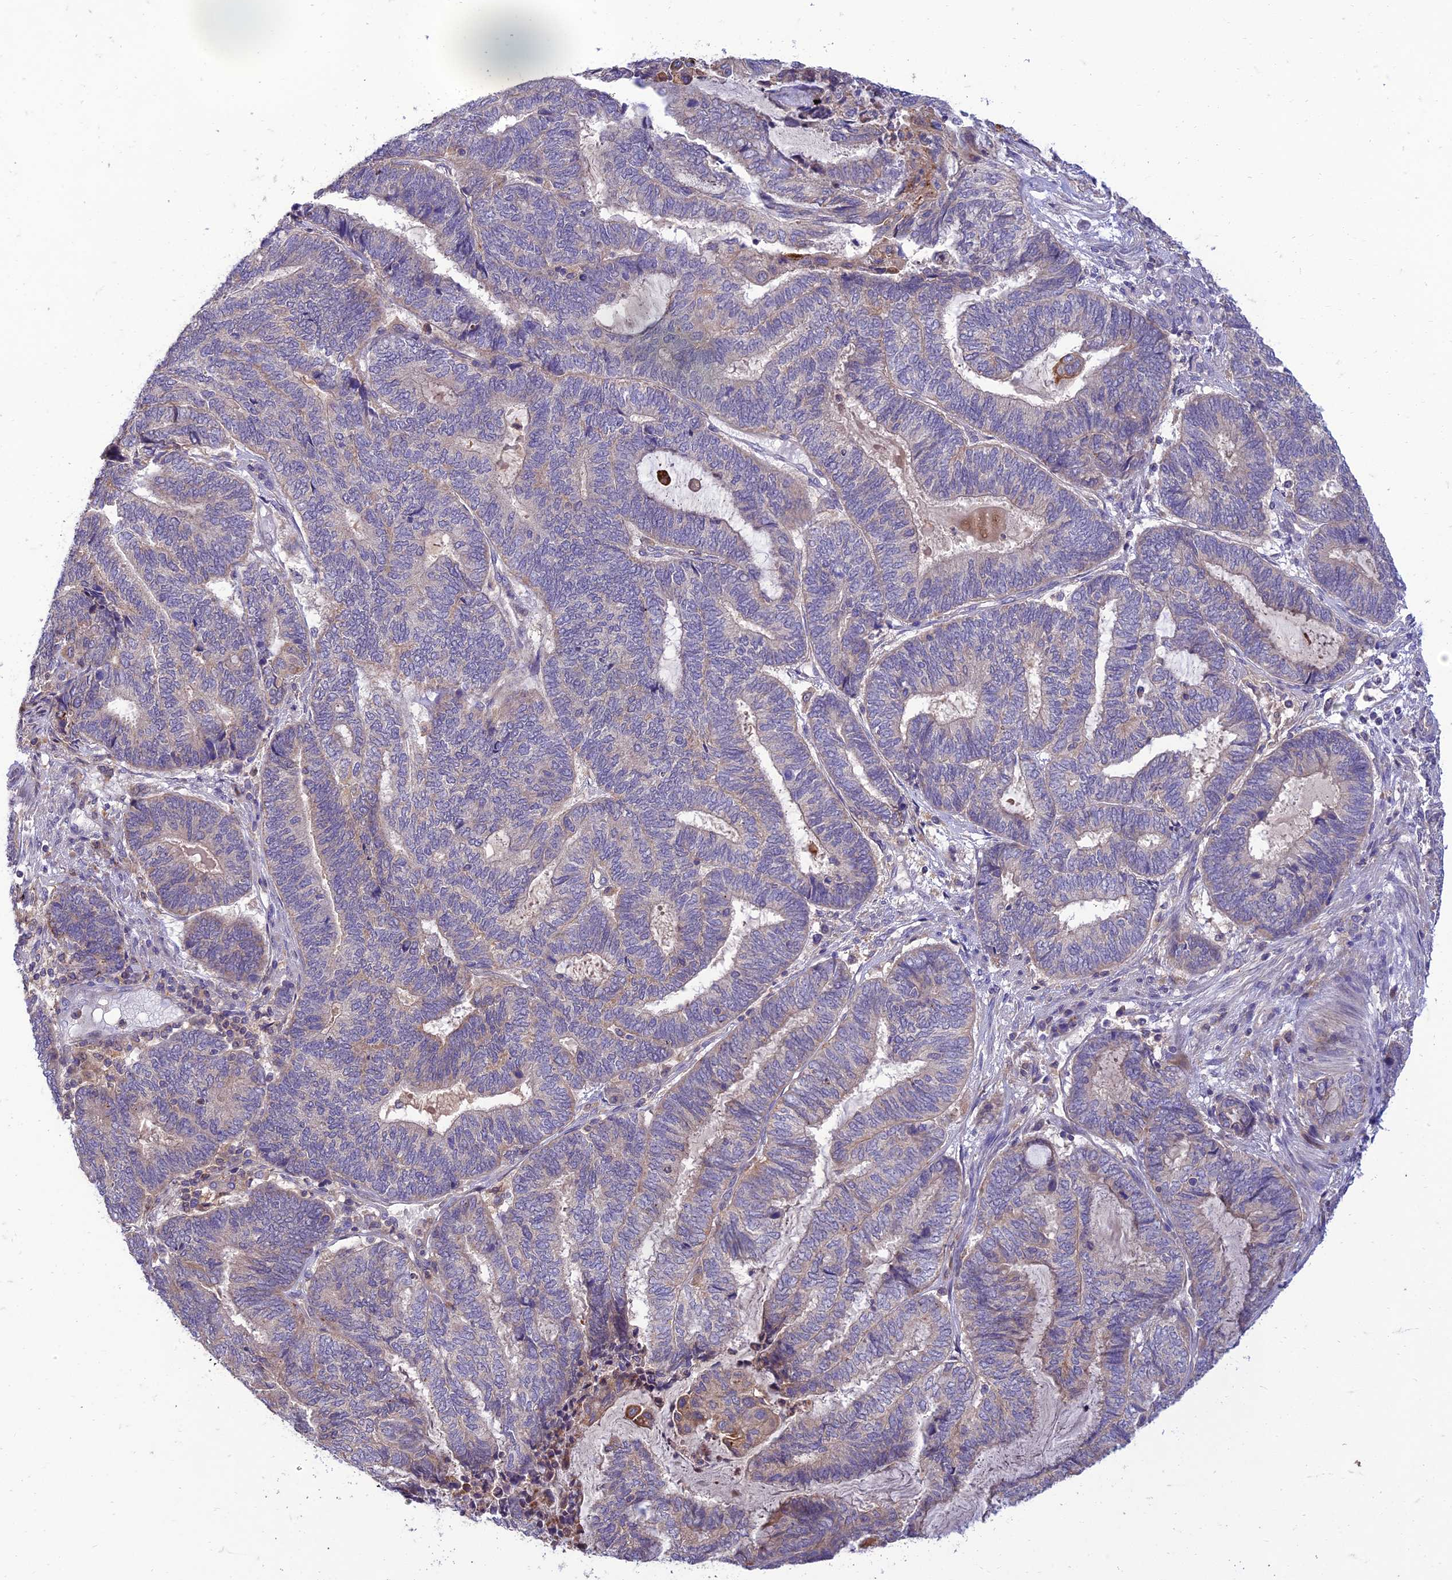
{"staining": {"intensity": "weak", "quantity": "<25%", "location": "cytoplasmic/membranous"}, "tissue": "endometrial cancer", "cell_type": "Tumor cells", "image_type": "cancer", "snomed": [{"axis": "morphology", "description": "Adenocarcinoma, NOS"}, {"axis": "topography", "description": "Uterus"}, {"axis": "topography", "description": "Endometrium"}], "caption": "Micrograph shows no protein positivity in tumor cells of endometrial cancer tissue.", "gene": "IRAK3", "patient": {"sex": "female", "age": 70}}